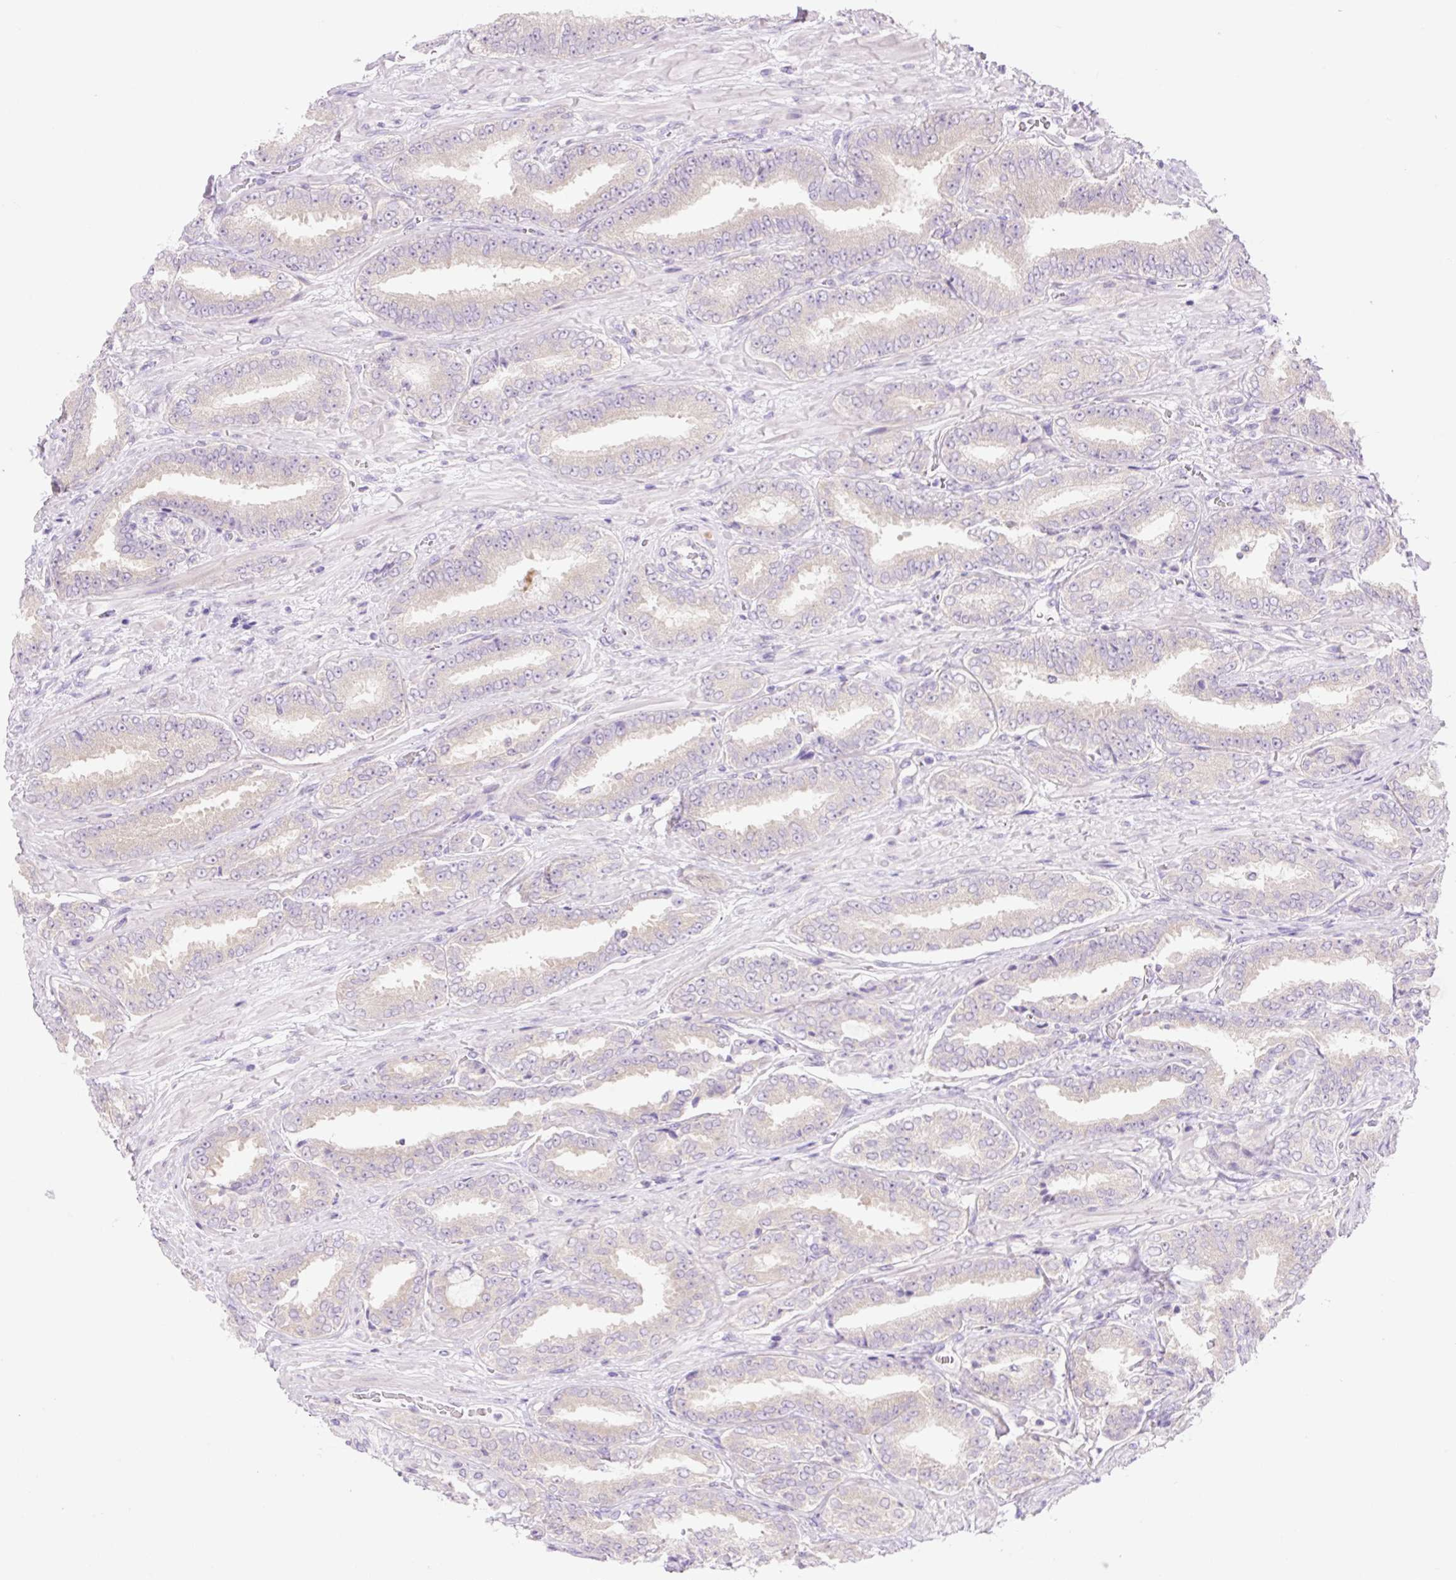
{"staining": {"intensity": "weak", "quantity": "<25%", "location": "cytoplasmic/membranous"}, "tissue": "prostate cancer", "cell_type": "Tumor cells", "image_type": "cancer", "snomed": [{"axis": "morphology", "description": "Adenocarcinoma, High grade"}, {"axis": "topography", "description": "Prostate"}], "caption": "Immunohistochemistry of human high-grade adenocarcinoma (prostate) shows no positivity in tumor cells.", "gene": "CELF6", "patient": {"sex": "male", "age": 72}}